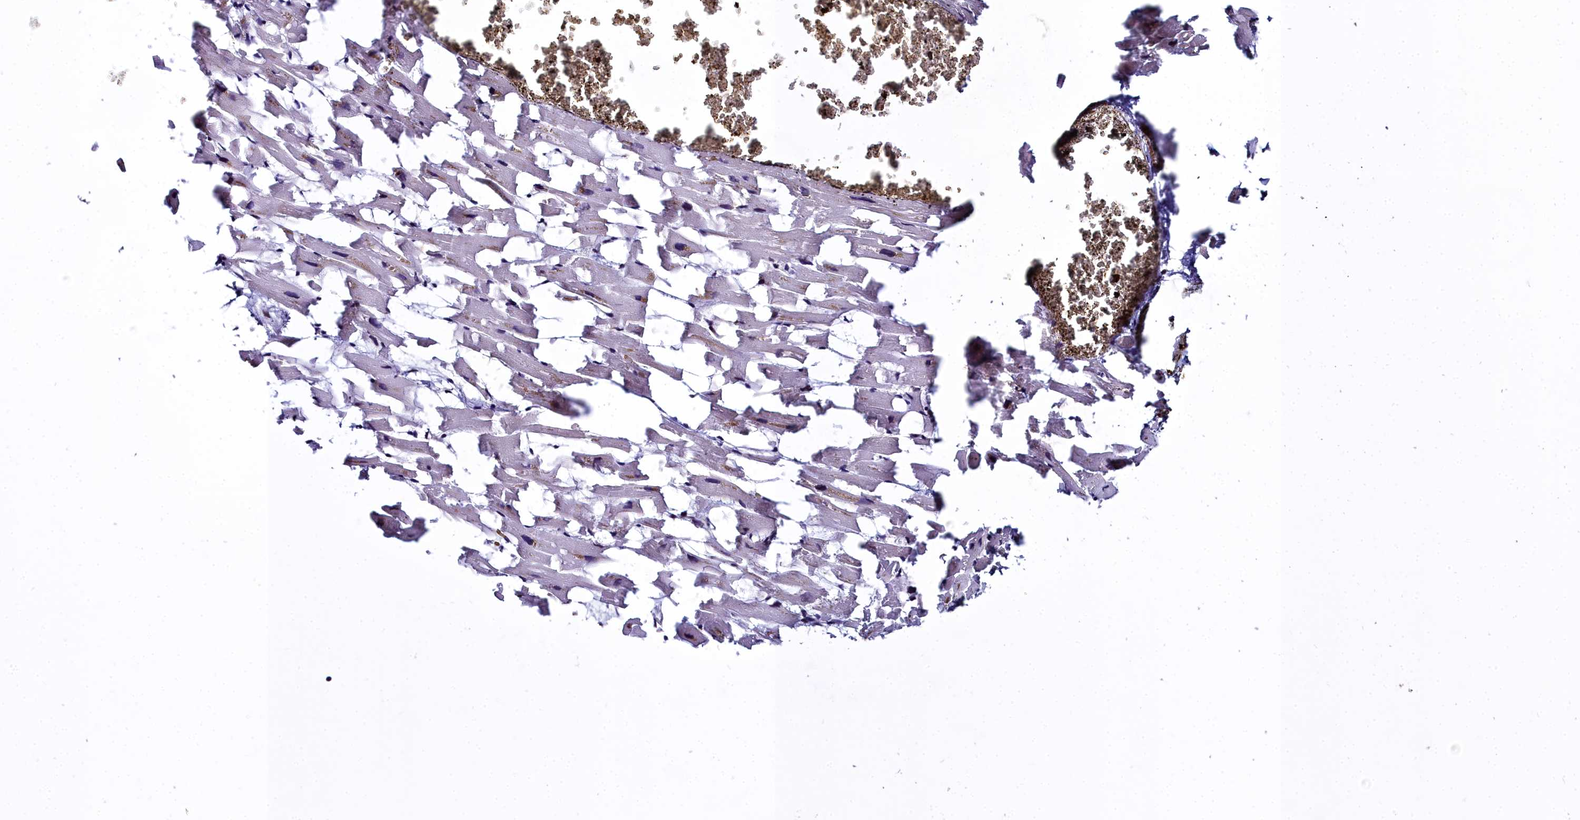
{"staining": {"intensity": "weak", "quantity": "25%-75%", "location": "cytoplasmic/membranous"}, "tissue": "heart muscle", "cell_type": "Cardiomyocytes", "image_type": "normal", "snomed": [{"axis": "morphology", "description": "Normal tissue, NOS"}, {"axis": "topography", "description": "Heart"}], "caption": "Cardiomyocytes reveal low levels of weak cytoplasmic/membranous expression in about 25%-75% of cells in unremarkable human heart muscle.", "gene": "FADS3", "patient": {"sex": "female", "age": 64}}